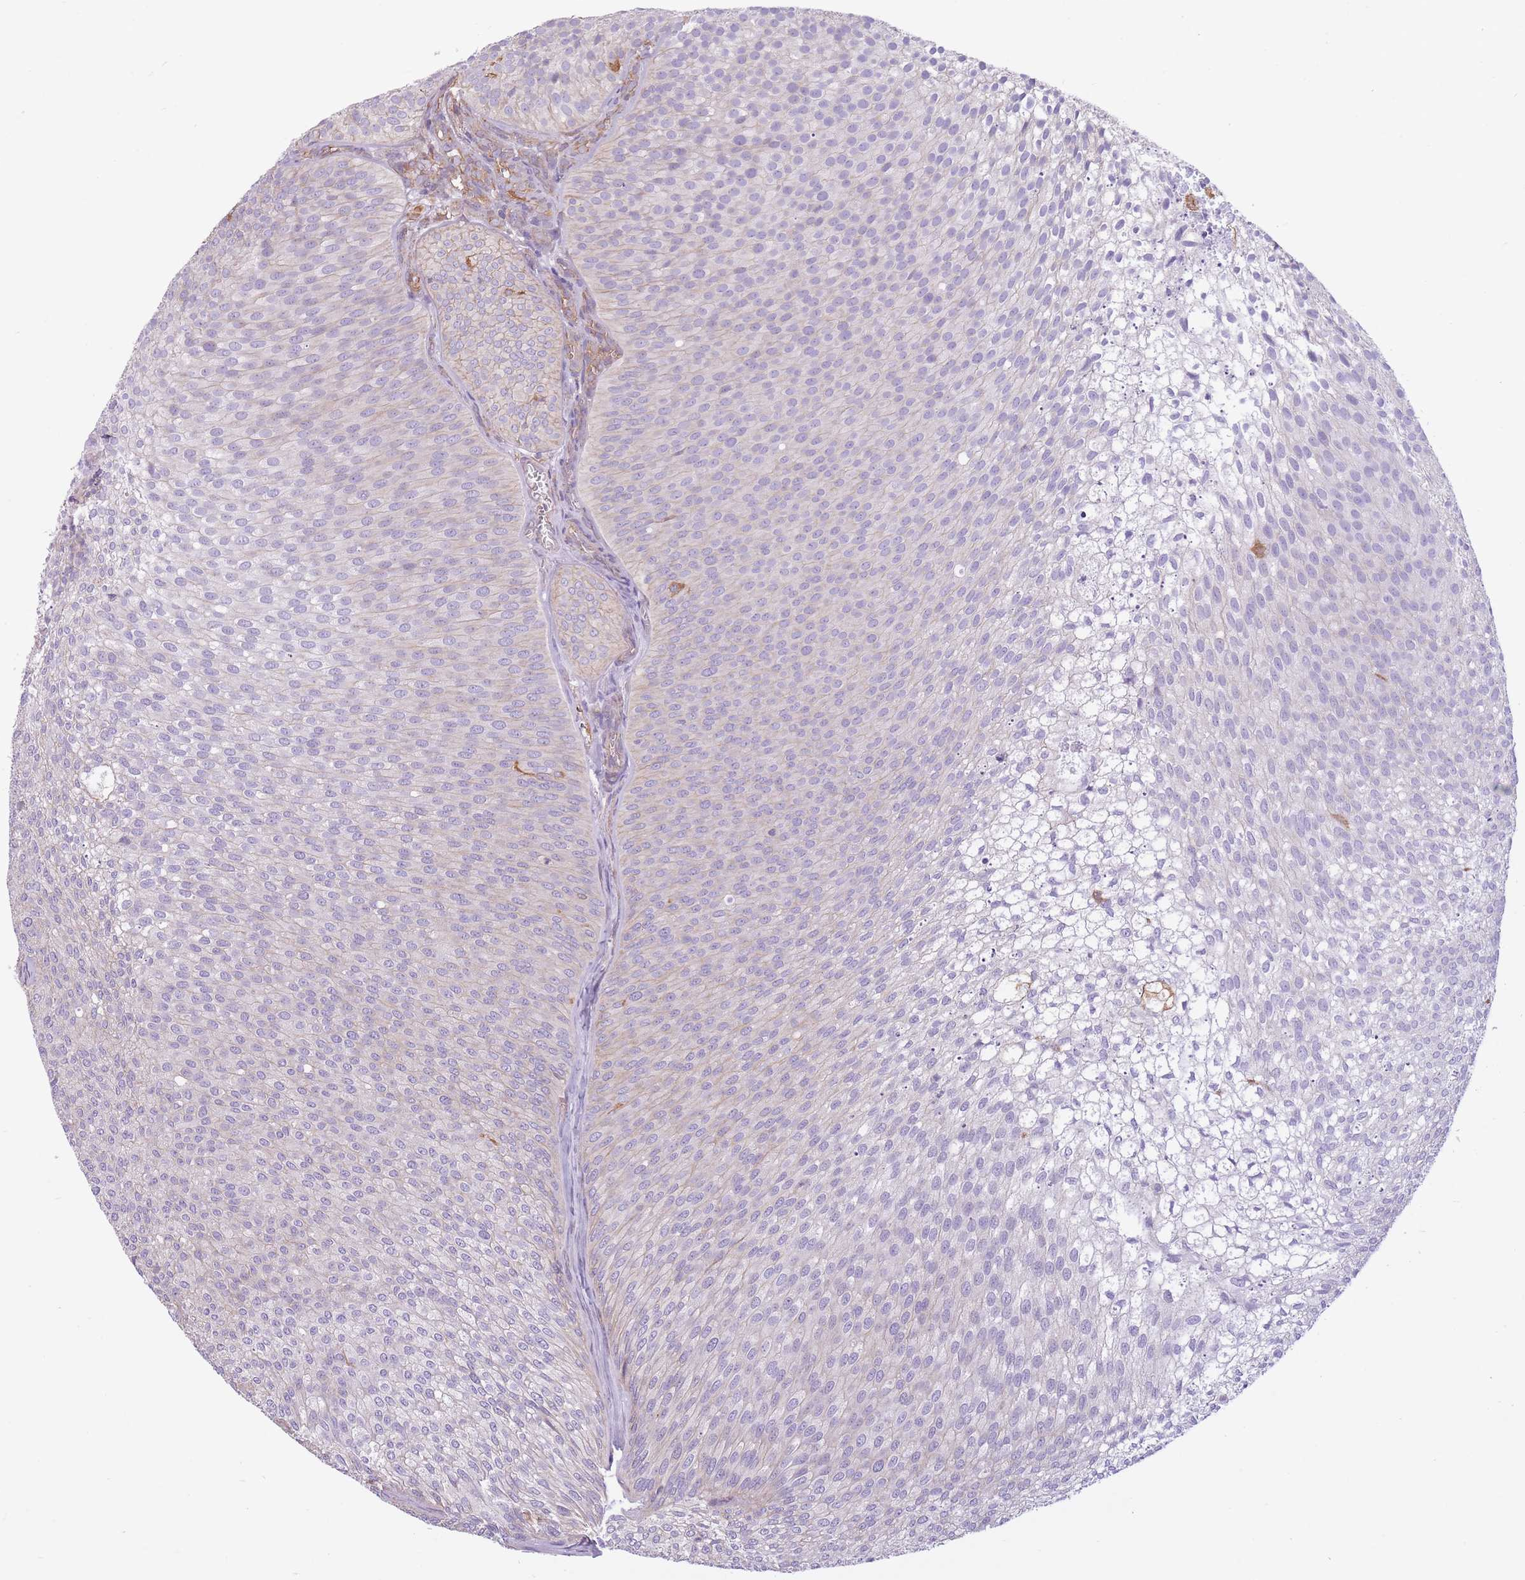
{"staining": {"intensity": "negative", "quantity": "none", "location": "none"}, "tissue": "urothelial cancer", "cell_type": "Tumor cells", "image_type": "cancer", "snomed": [{"axis": "morphology", "description": "Urothelial carcinoma, Low grade"}, {"axis": "topography", "description": "Urinary bladder"}], "caption": "Immunohistochemistry (IHC) histopathology image of urothelial carcinoma (low-grade) stained for a protein (brown), which demonstrates no staining in tumor cells. (DAB (3,3'-diaminobenzidine) IHC visualized using brightfield microscopy, high magnification).", "gene": "ADD1", "patient": {"sex": "male", "age": 91}}